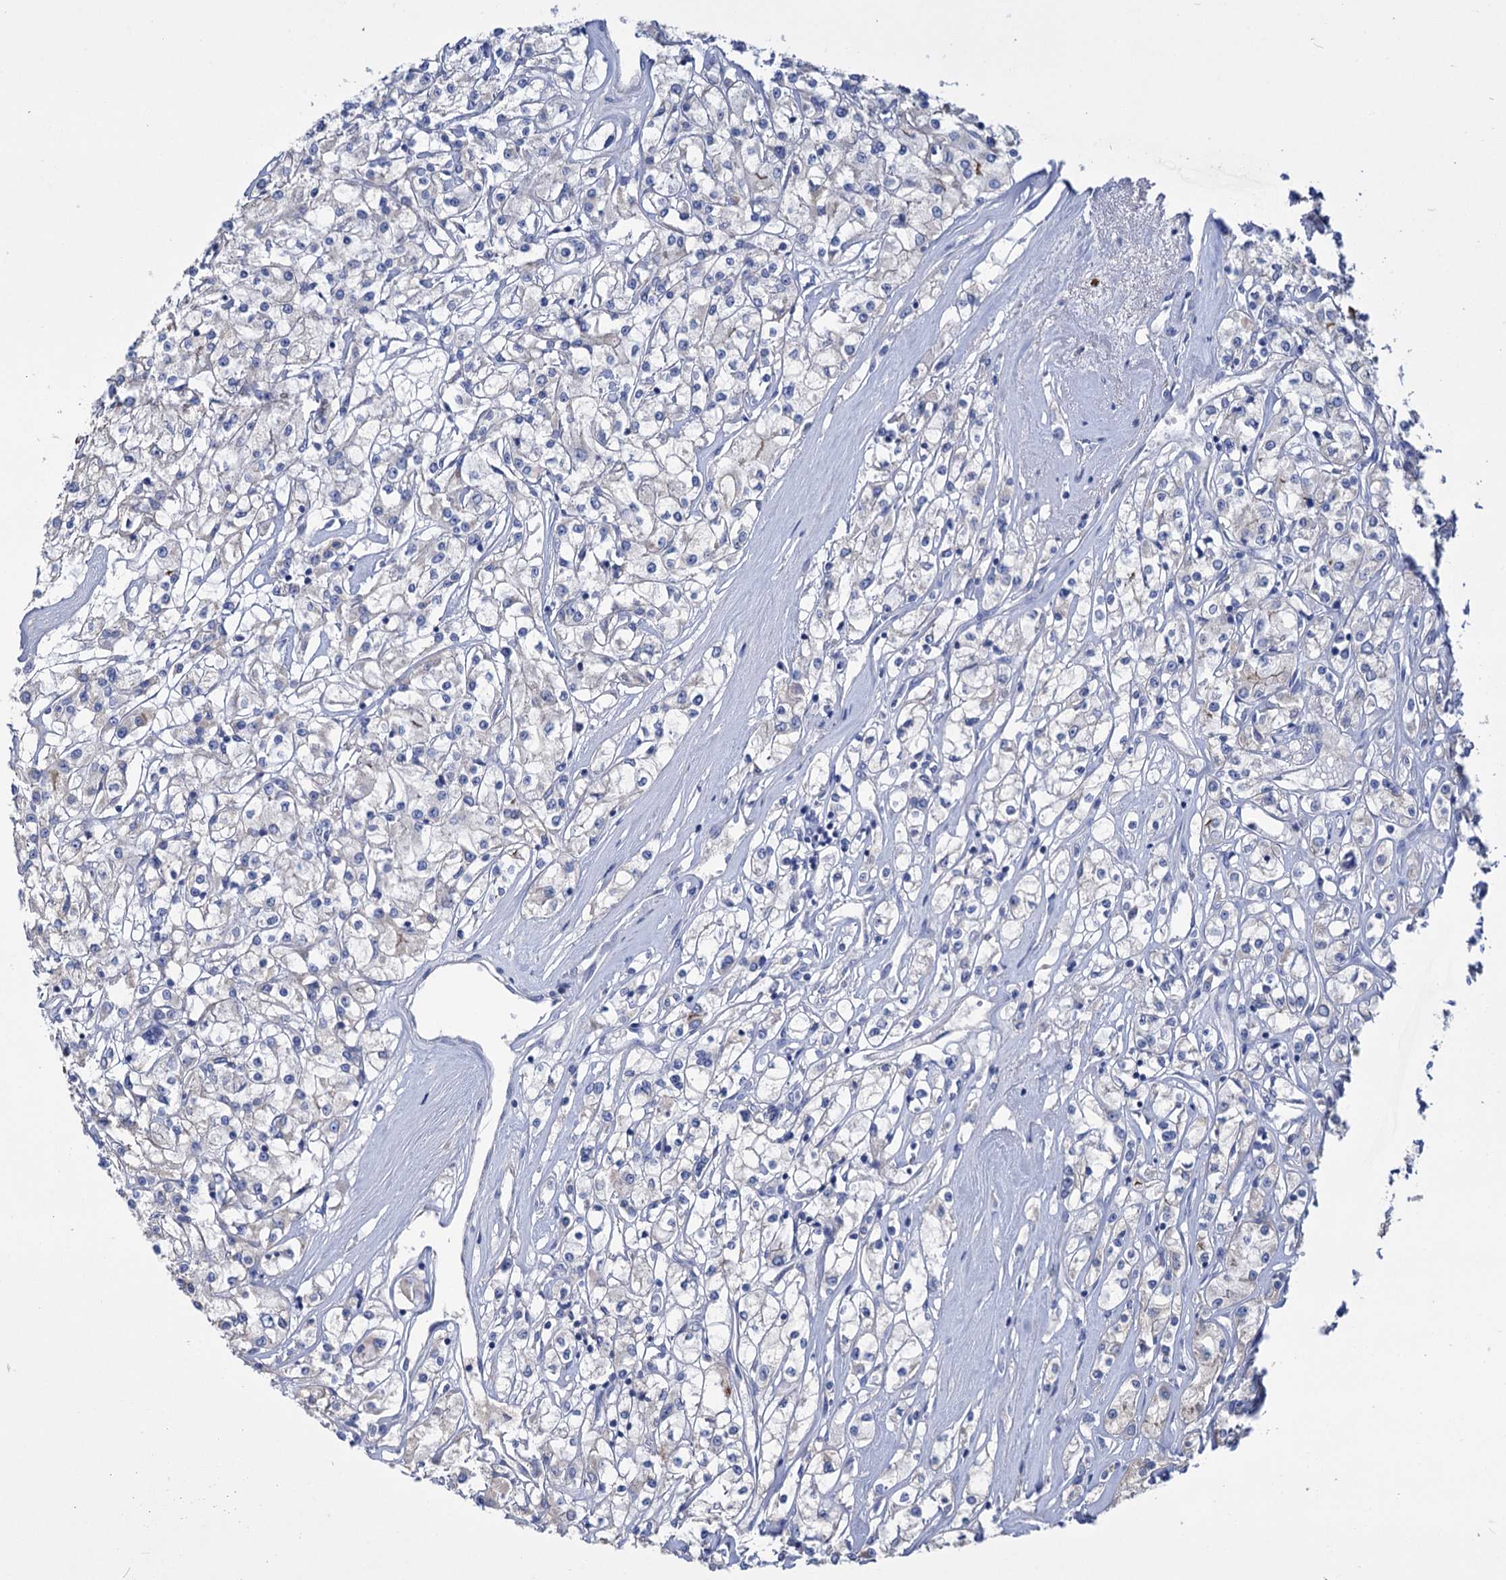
{"staining": {"intensity": "negative", "quantity": "none", "location": "none"}, "tissue": "renal cancer", "cell_type": "Tumor cells", "image_type": "cancer", "snomed": [{"axis": "morphology", "description": "Adenocarcinoma, NOS"}, {"axis": "topography", "description": "Kidney"}], "caption": "The image exhibits no staining of tumor cells in renal cancer (adenocarcinoma).", "gene": "FBXW12", "patient": {"sex": "female", "age": 59}}